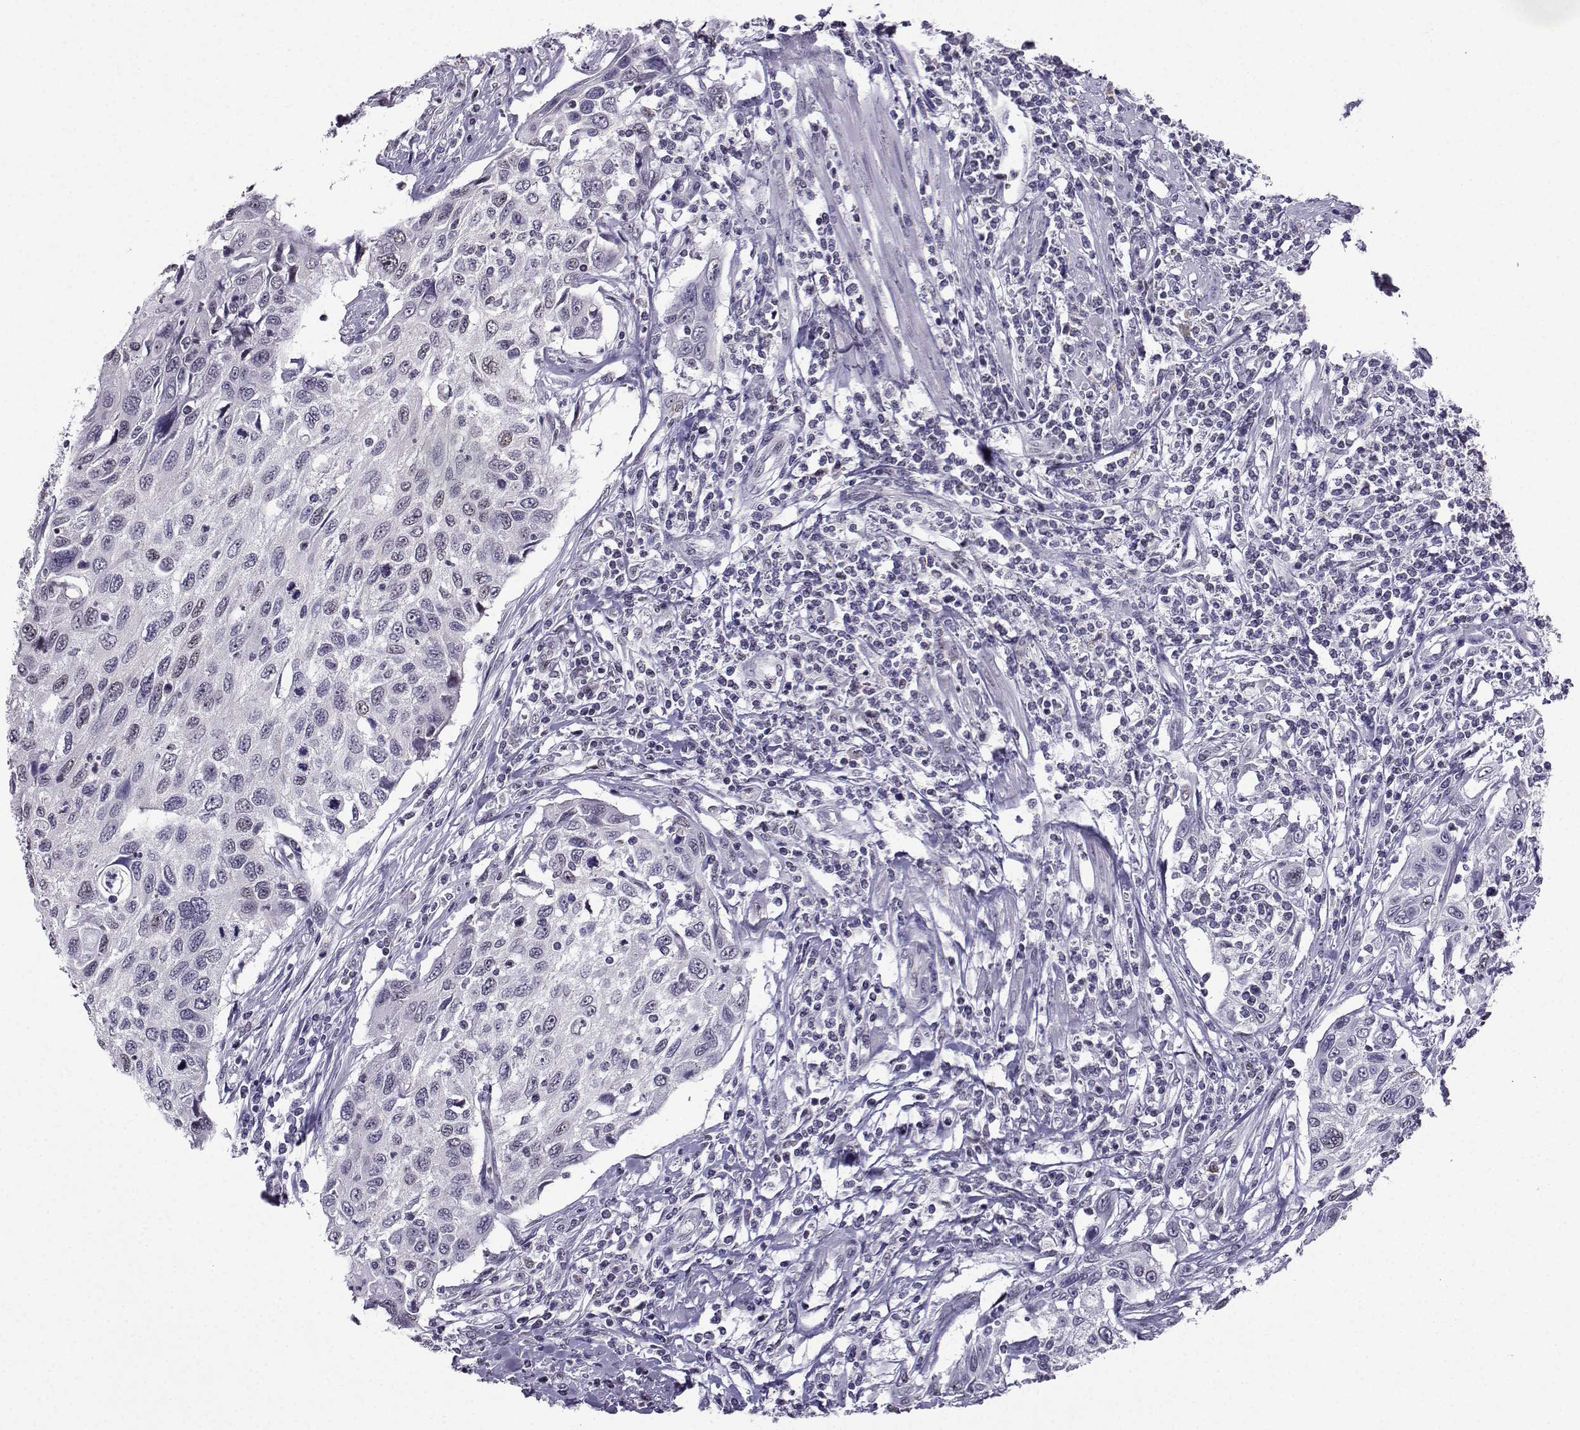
{"staining": {"intensity": "negative", "quantity": "none", "location": "none"}, "tissue": "cervical cancer", "cell_type": "Tumor cells", "image_type": "cancer", "snomed": [{"axis": "morphology", "description": "Squamous cell carcinoma, NOS"}, {"axis": "topography", "description": "Cervix"}], "caption": "DAB (3,3'-diaminobenzidine) immunohistochemical staining of cervical cancer shows no significant staining in tumor cells. Brightfield microscopy of IHC stained with DAB (3,3'-diaminobenzidine) (brown) and hematoxylin (blue), captured at high magnification.", "gene": "LRFN2", "patient": {"sex": "female", "age": 70}}